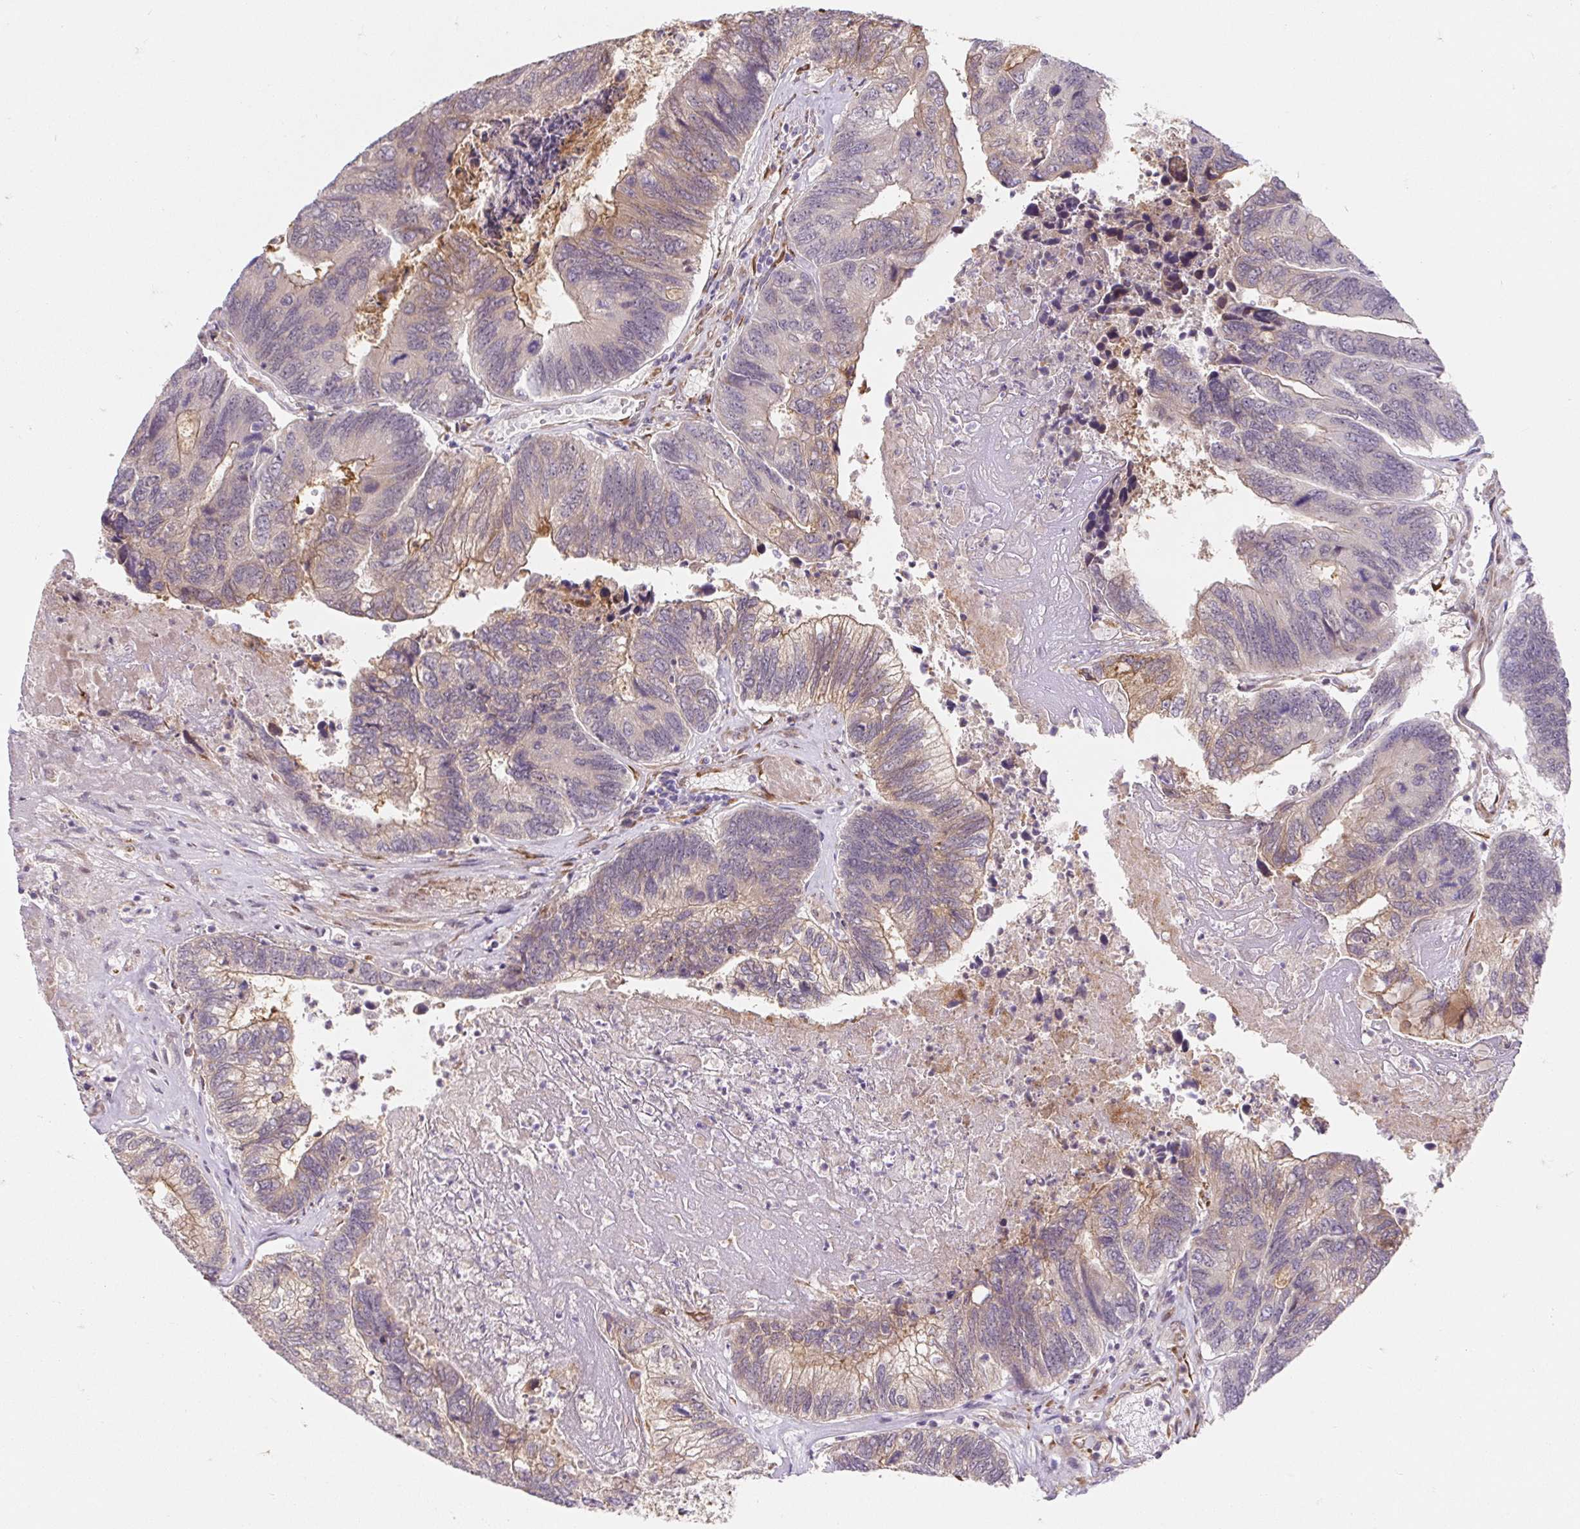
{"staining": {"intensity": "weak", "quantity": "<25%", "location": "cytoplasmic/membranous"}, "tissue": "colorectal cancer", "cell_type": "Tumor cells", "image_type": "cancer", "snomed": [{"axis": "morphology", "description": "Adenocarcinoma, NOS"}, {"axis": "topography", "description": "Colon"}], "caption": "There is no significant expression in tumor cells of adenocarcinoma (colorectal). (DAB (3,3'-diaminobenzidine) immunohistochemistry (IHC) visualized using brightfield microscopy, high magnification).", "gene": "LYPD5", "patient": {"sex": "female", "age": 67}}